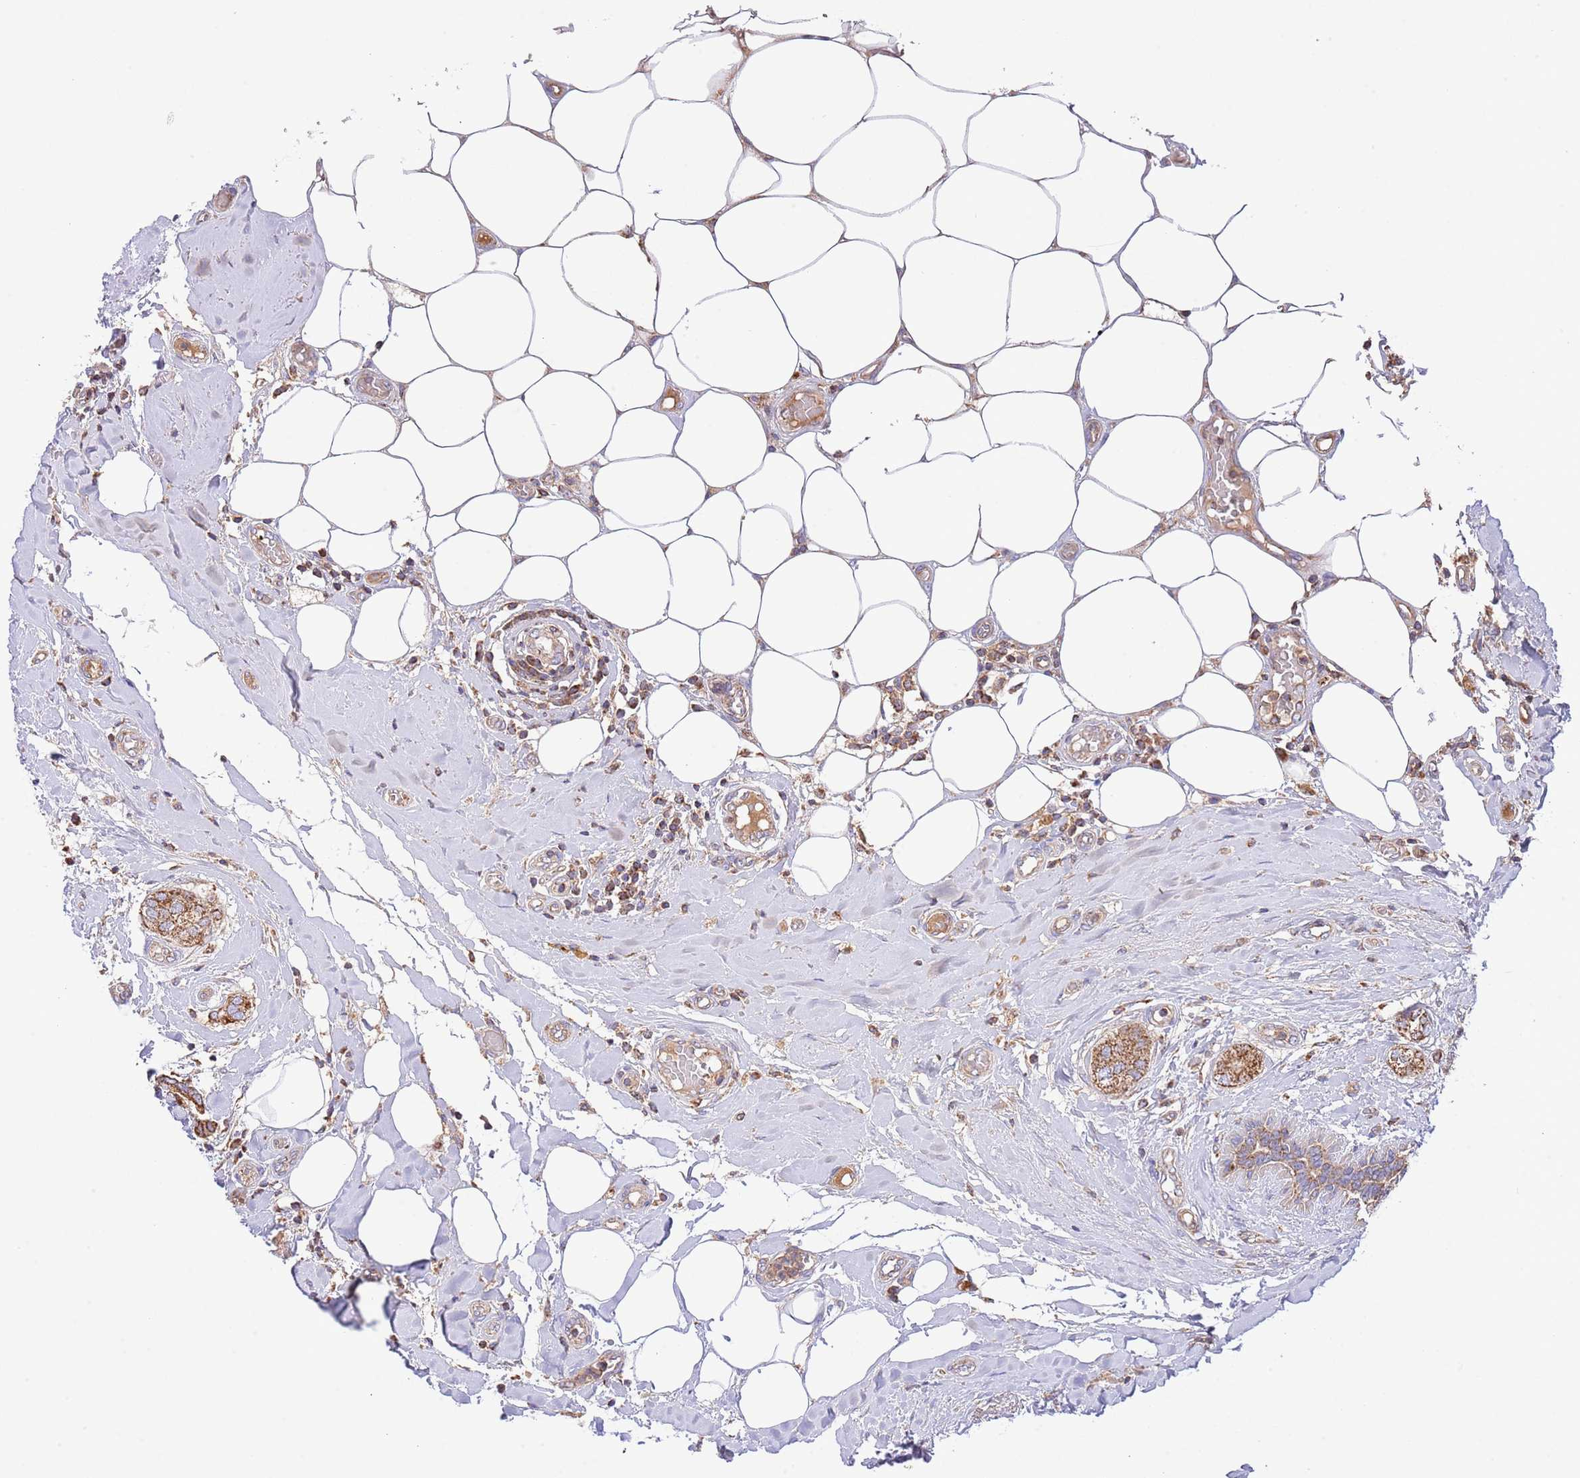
{"staining": {"intensity": "moderate", "quantity": ">75%", "location": "cytoplasmic/membranous"}, "tissue": "breast cancer", "cell_type": "Tumor cells", "image_type": "cancer", "snomed": [{"axis": "morphology", "description": "Duct carcinoma"}, {"axis": "topography", "description": "Breast"}], "caption": "This image demonstrates breast cancer stained with IHC to label a protein in brown. The cytoplasmic/membranous of tumor cells show moderate positivity for the protein. Nuclei are counter-stained blue.", "gene": "DNAJA3", "patient": {"sex": "female", "age": 73}}